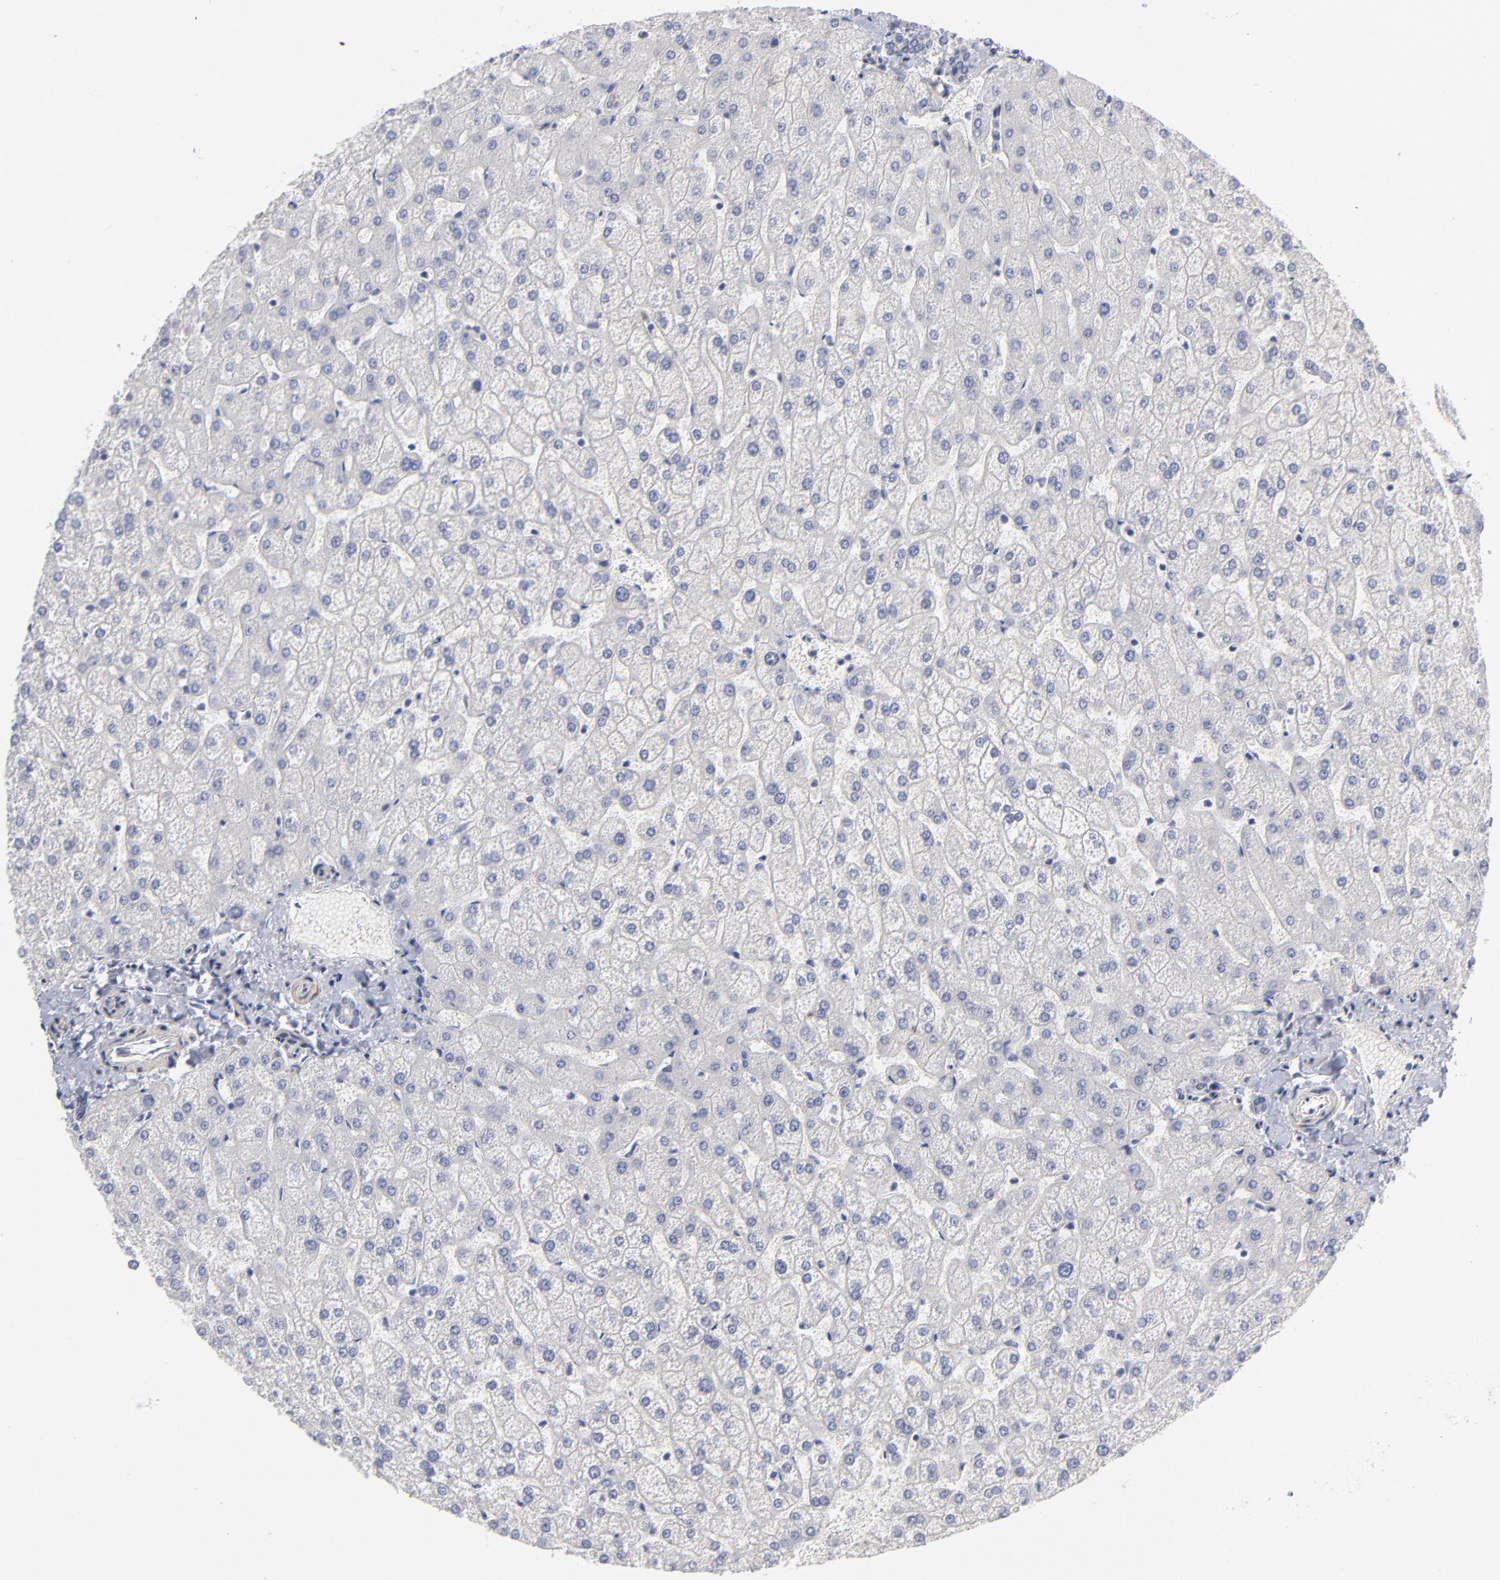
{"staining": {"intensity": "negative", "quantity": "none", "location": "none"}, "tissue": "liver", "cell_type": "Cholangiocytes", "image_type": "normal", "snomed": [{"axis": "morphology", "description": "Normal tissue, NOS"}, {"axis": "topography", "description": "Liver"}], "caption": "DAB (3,3'-diaminobenzidine) immunohistochemical staining of benign human liver shows no significant staining in cholangiocytes.", "gene": "NFKBIA", "patient": {"sex": "female", "age": 32}}